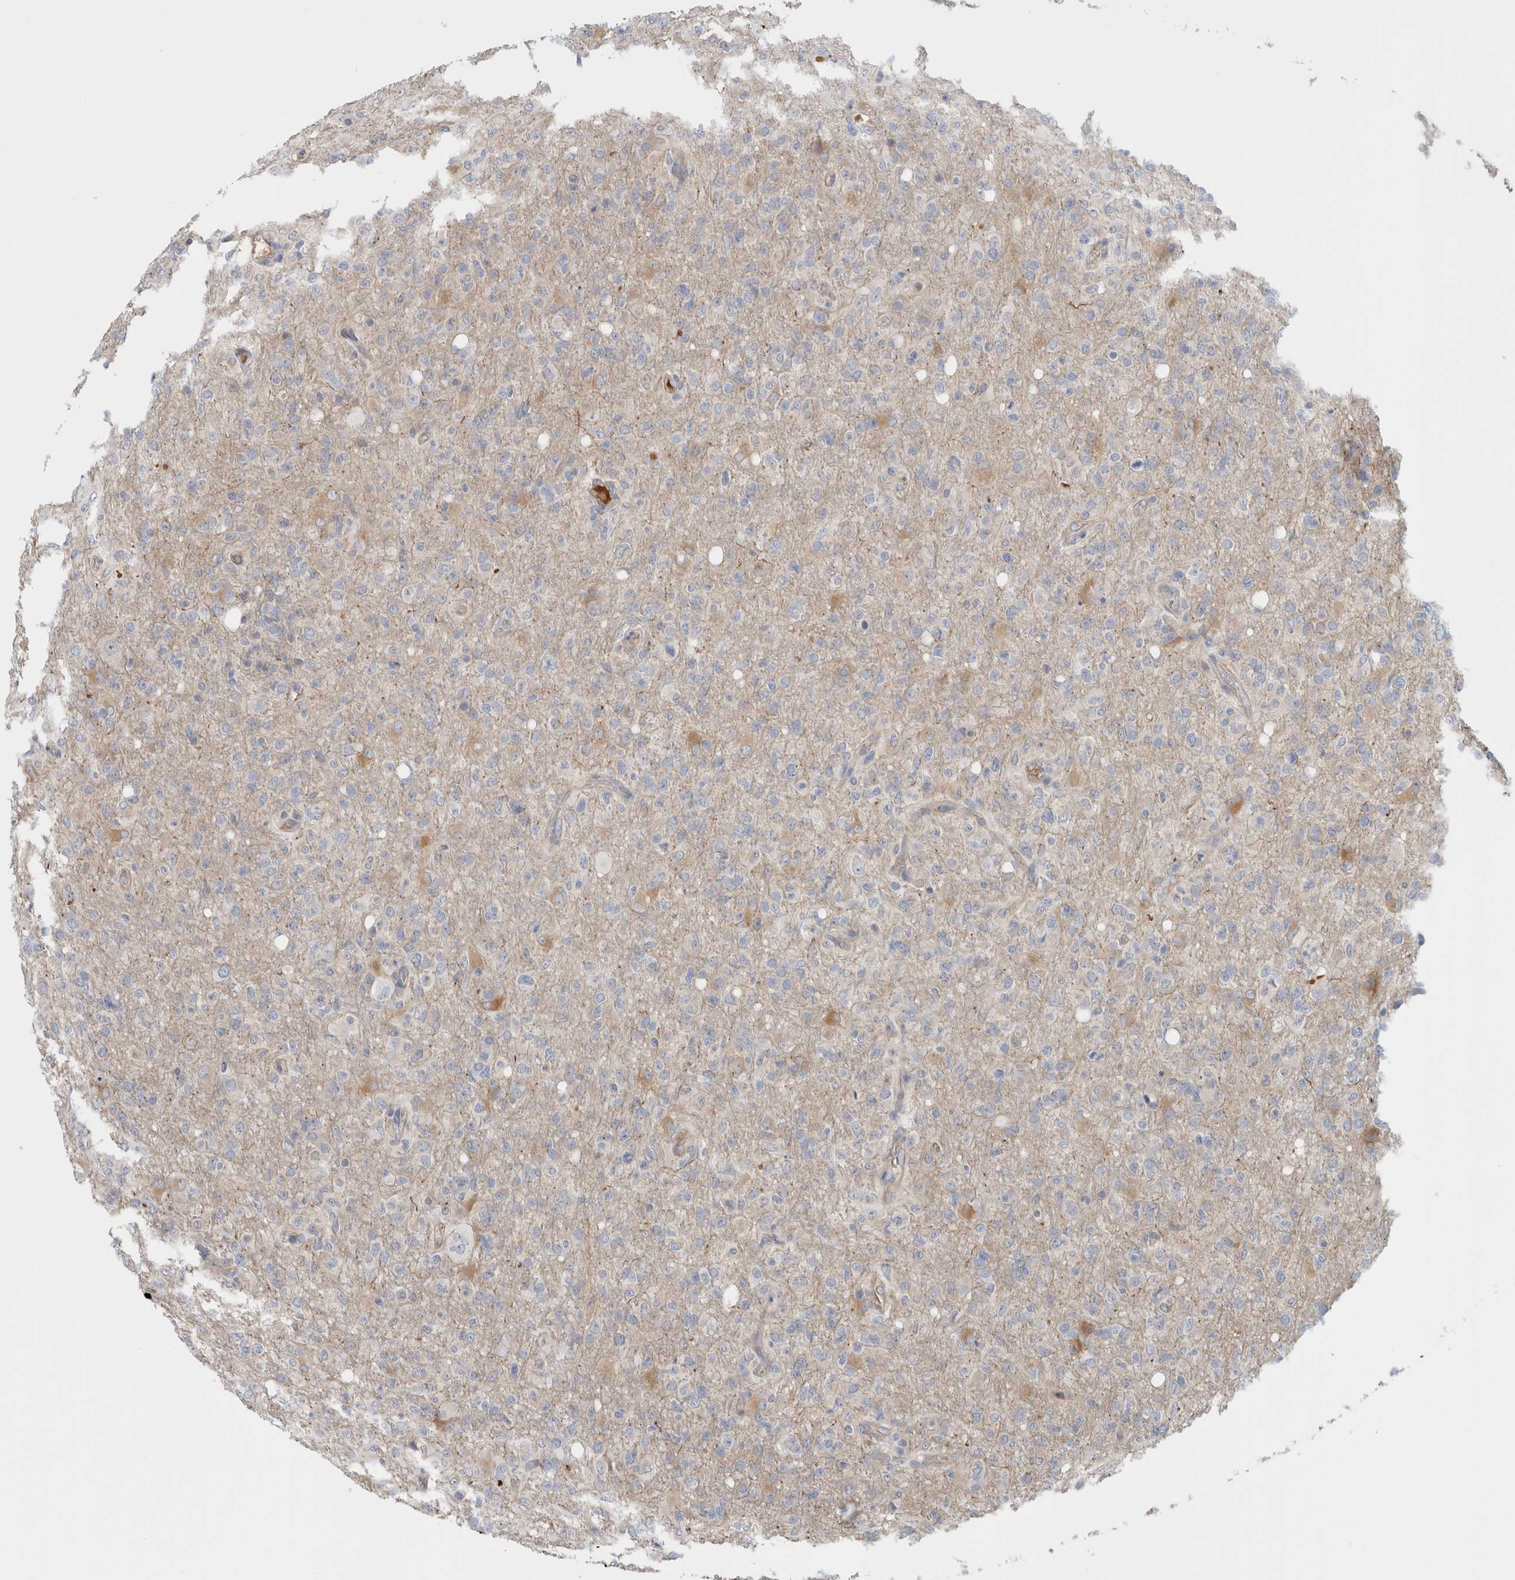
{"staining": {"intensity": "negative", "quantity": "none", "location": "none"}, "tissue": "glioma", "cell_type": "Tumor cells", "image_type": "cancer", "snomed": [{"axis": "morphology", "description": "Glioma, malignant, High grade"}, {"axis": "topography", "description": "Brain"}], "caption": "Tumor cells are negative for brown protein staining in malignant glioma (high-grade).", "gene": "CFI", "patient": {"sex": "female", "age": 57}}